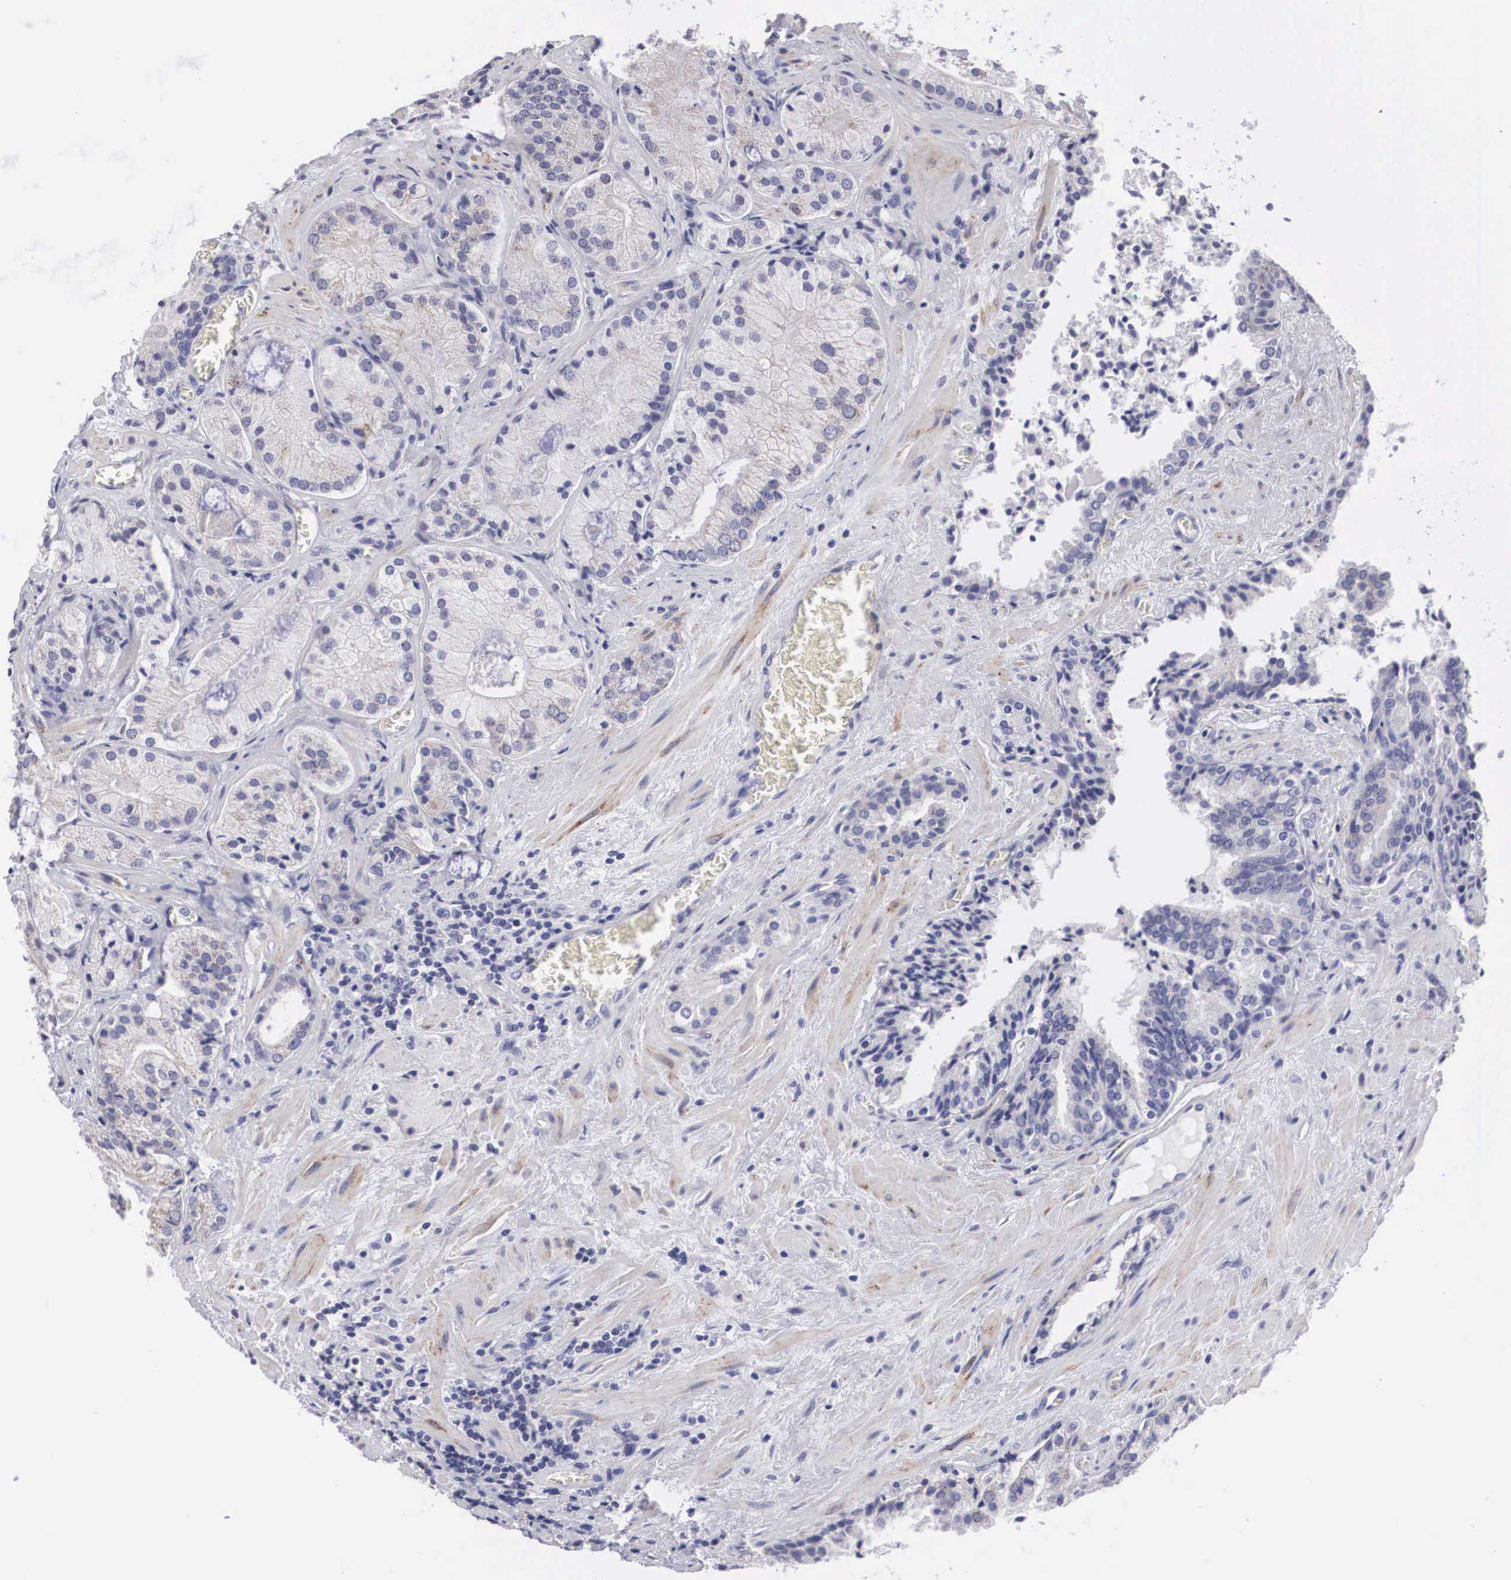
{"staining": {"intensity": "negative", "quantity": "none", "location": "none"}, "tissue": "prostate cancer", "cell_type": "Tumor cells", "image_type": "cancer", "snomed": [{"axis": "morphology", "description": "Adenocarcinoma, Medium grade"}, {"axis": "topography", "description": "Prostate"}], "caption": "Immunohistochemical staining of prostate cancer exhibits no significant staining in tumor cells. (DAB (3,3'-diaminobenzidine) immunohistochemistry (IHC) with hematoxylin counter stain).", "gene": "ARMCX3", "patient": {"sex": "male", "age": 70}}